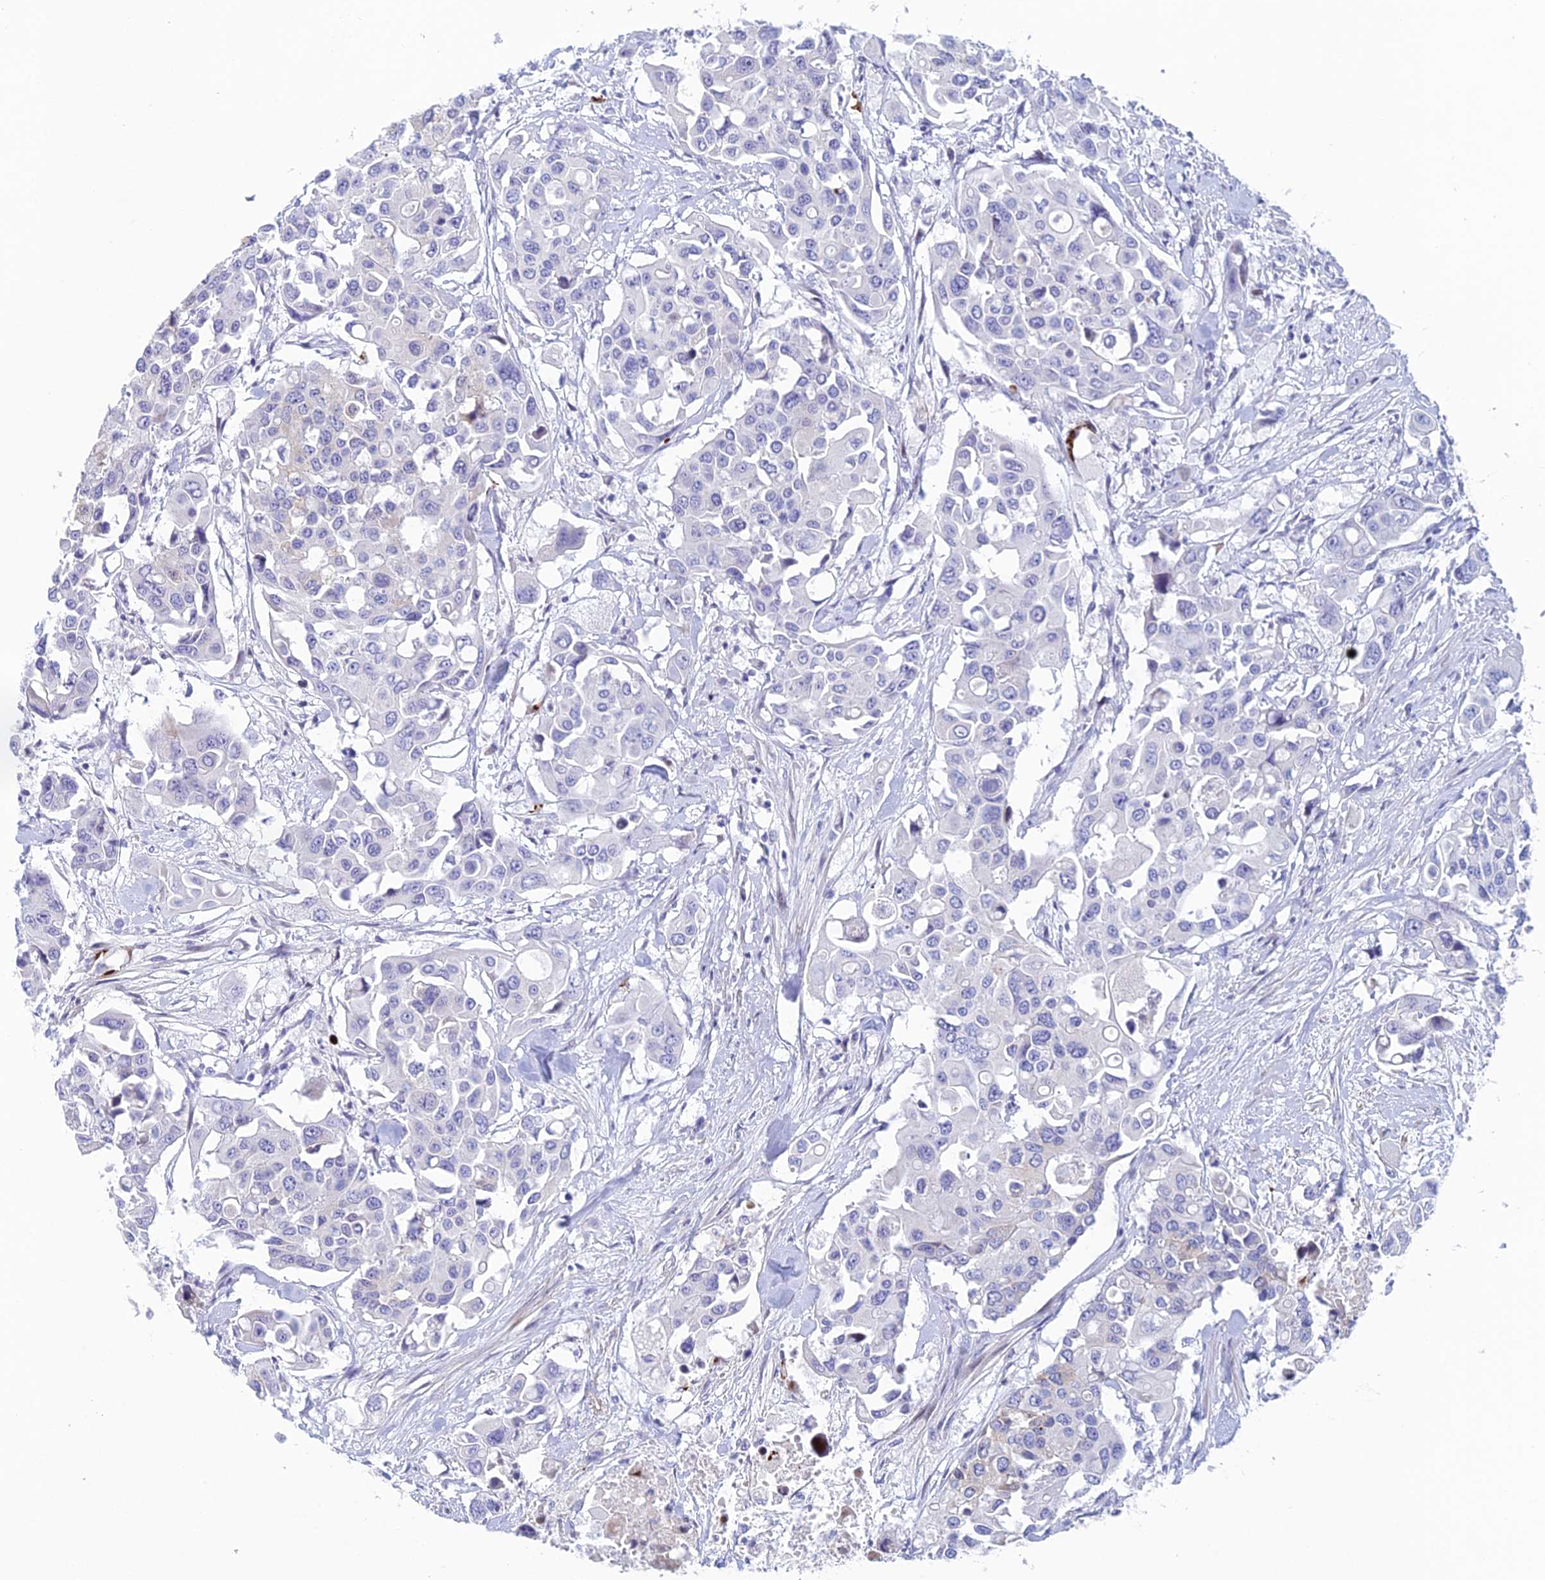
{"staining": {"intensity": "negative", "quantity": "none", "location": "none"}, "tissue": "colorectal cancer", "cell_type": "Tumor cells", "image_type": "cancer", "snomed": [{"axis": "morphology", "description": "Adenocarcinoma, NOS"}, {"axis": "topography", "description": "Colon"}], "caption": "An IHC photomicrograph of colorectal cancer is shown. There is no staining in tumor cells of colorectal cancer.", "gene": "REXO5", "patient": {"sex": "male", "age": 77}}